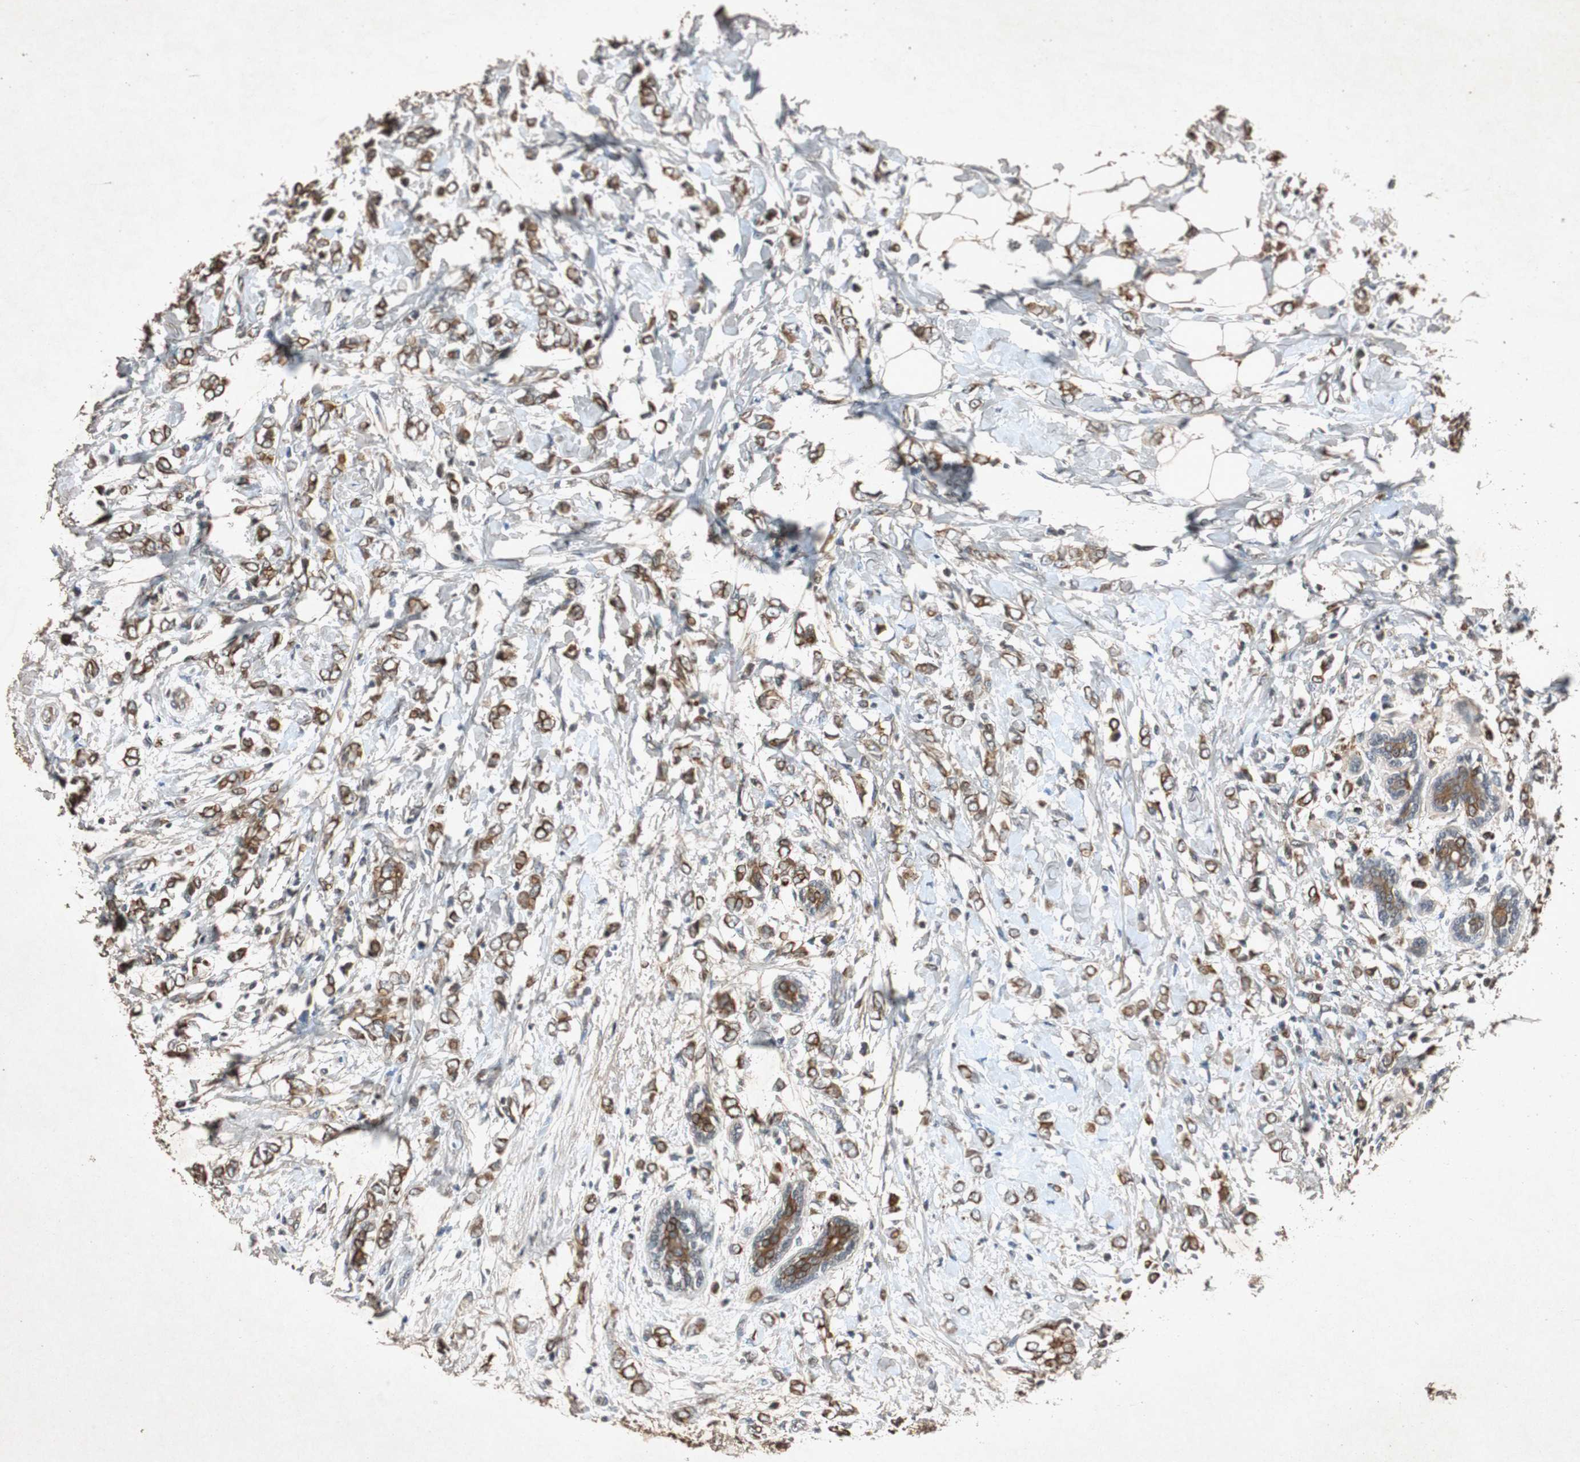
{"staining": {"intensity": "moderate", "quantity": ">75%", "location": "cytoplasmic/membranous"}, "tissue": "breast cancer", "cell_type": "Tumor cells", "image_type": "cancer", "snomed": [{"axis": "morphology", "description": "Normal tissue, NOS"}, {"axis": "morphology", "description": "Lobular carcinoma"}, {"axis": "topography", "description": "Breast"}], "caption": "Immunohistochemical staining of human breast cancer shows moderate cytoplasmic/membranous protein positivity in about >75% of tumor cells.", "gene": "SLIT2", "patient": {"sex": "female", "age": 47}}